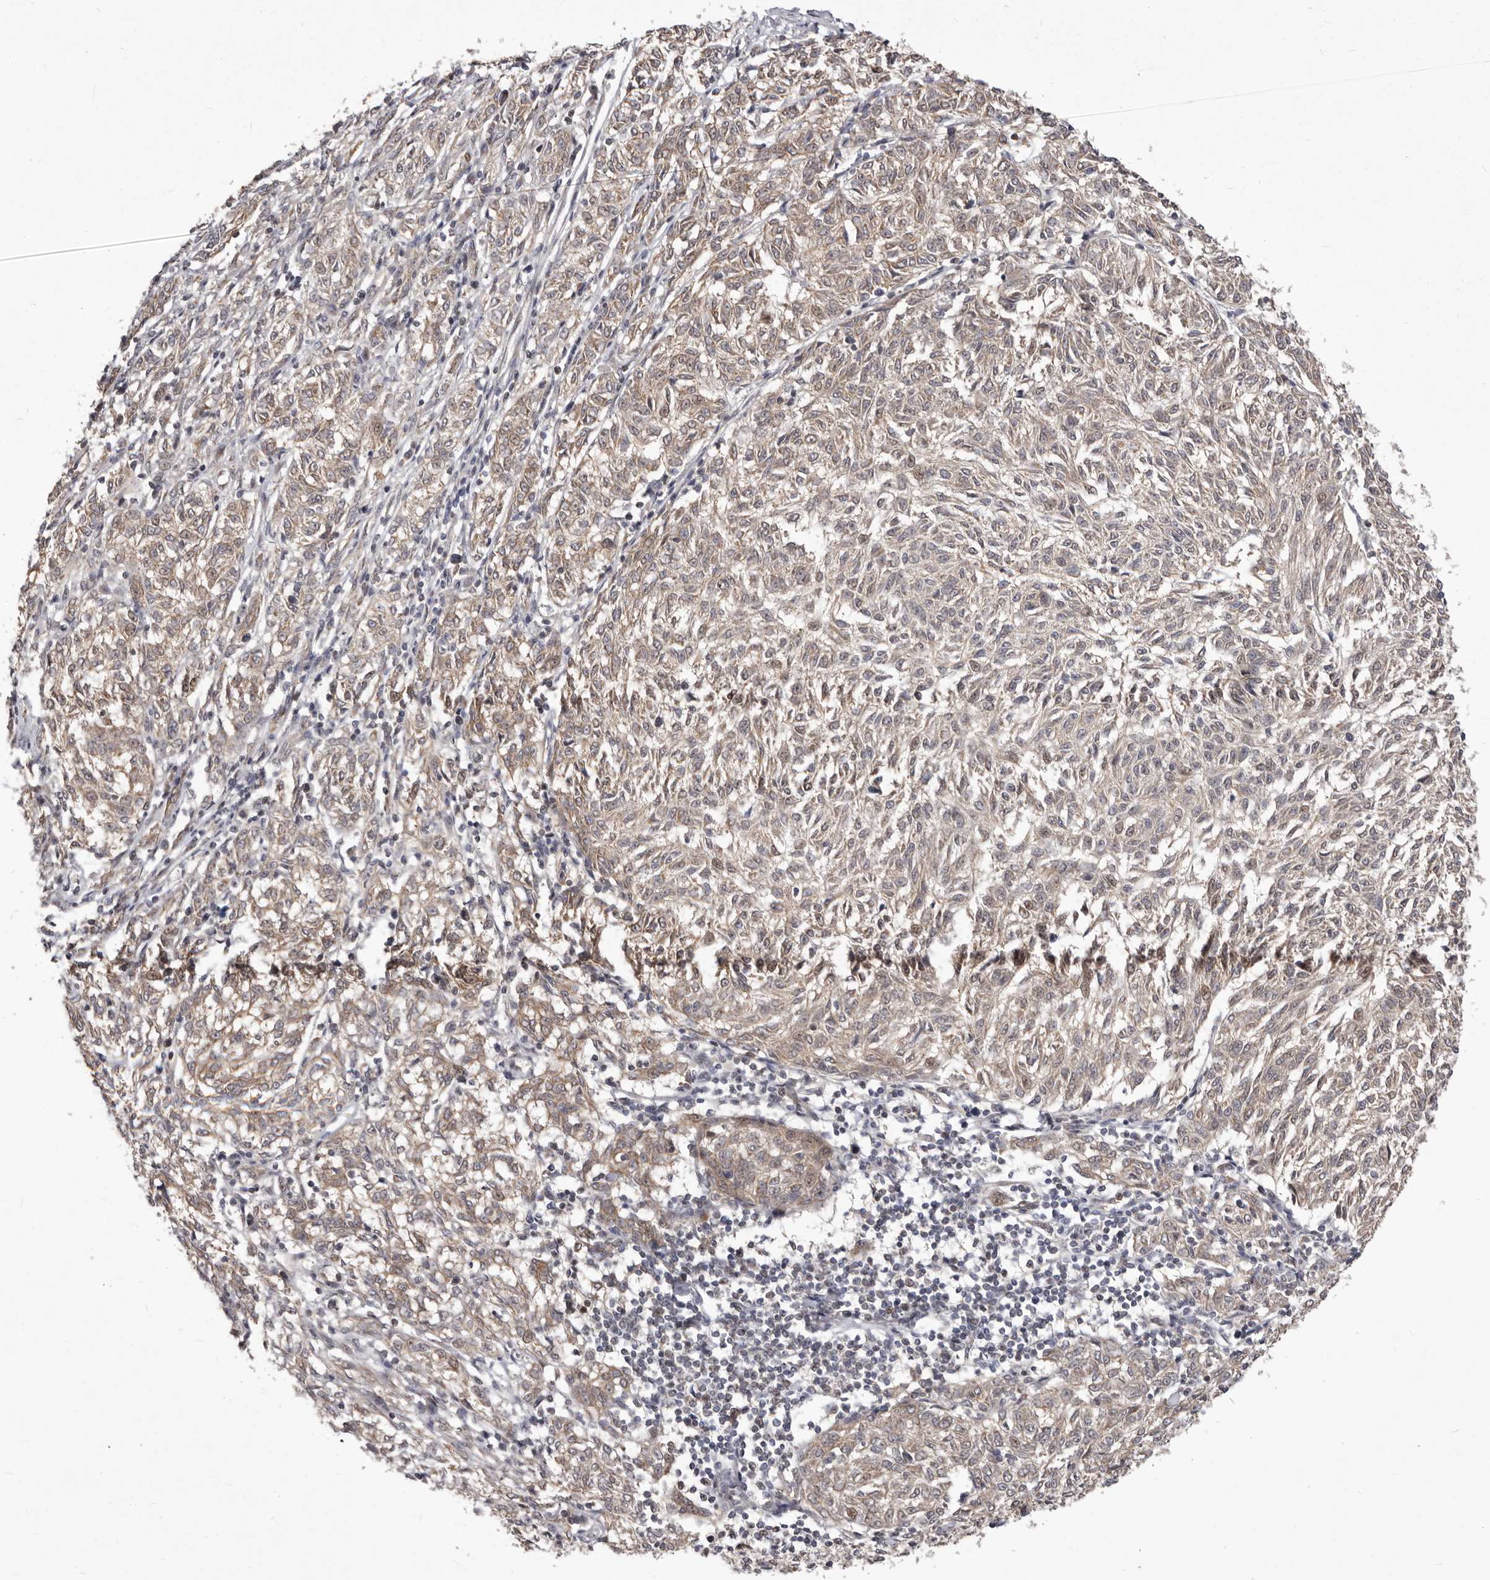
{"staining": {"intensity": "weak", "quantity": "25%-75%", "location": "cytoplasmic/membranous"}, "tissue": "melanoma", "cell_type": "Tumor cells", "image_type": "cancer", "snomed": [{"axis": "morphology", "description": "Malignant melanoma, NOS"}, {"axis": "topography", "description": "Skin"}], "caption": "Malignant melanoma stained for a protein exhibits weak cytoplasmic/membranous positivity in tumor cells.", "gene": "GLRX3", "patient": {"sex": "female", "age": 72}}